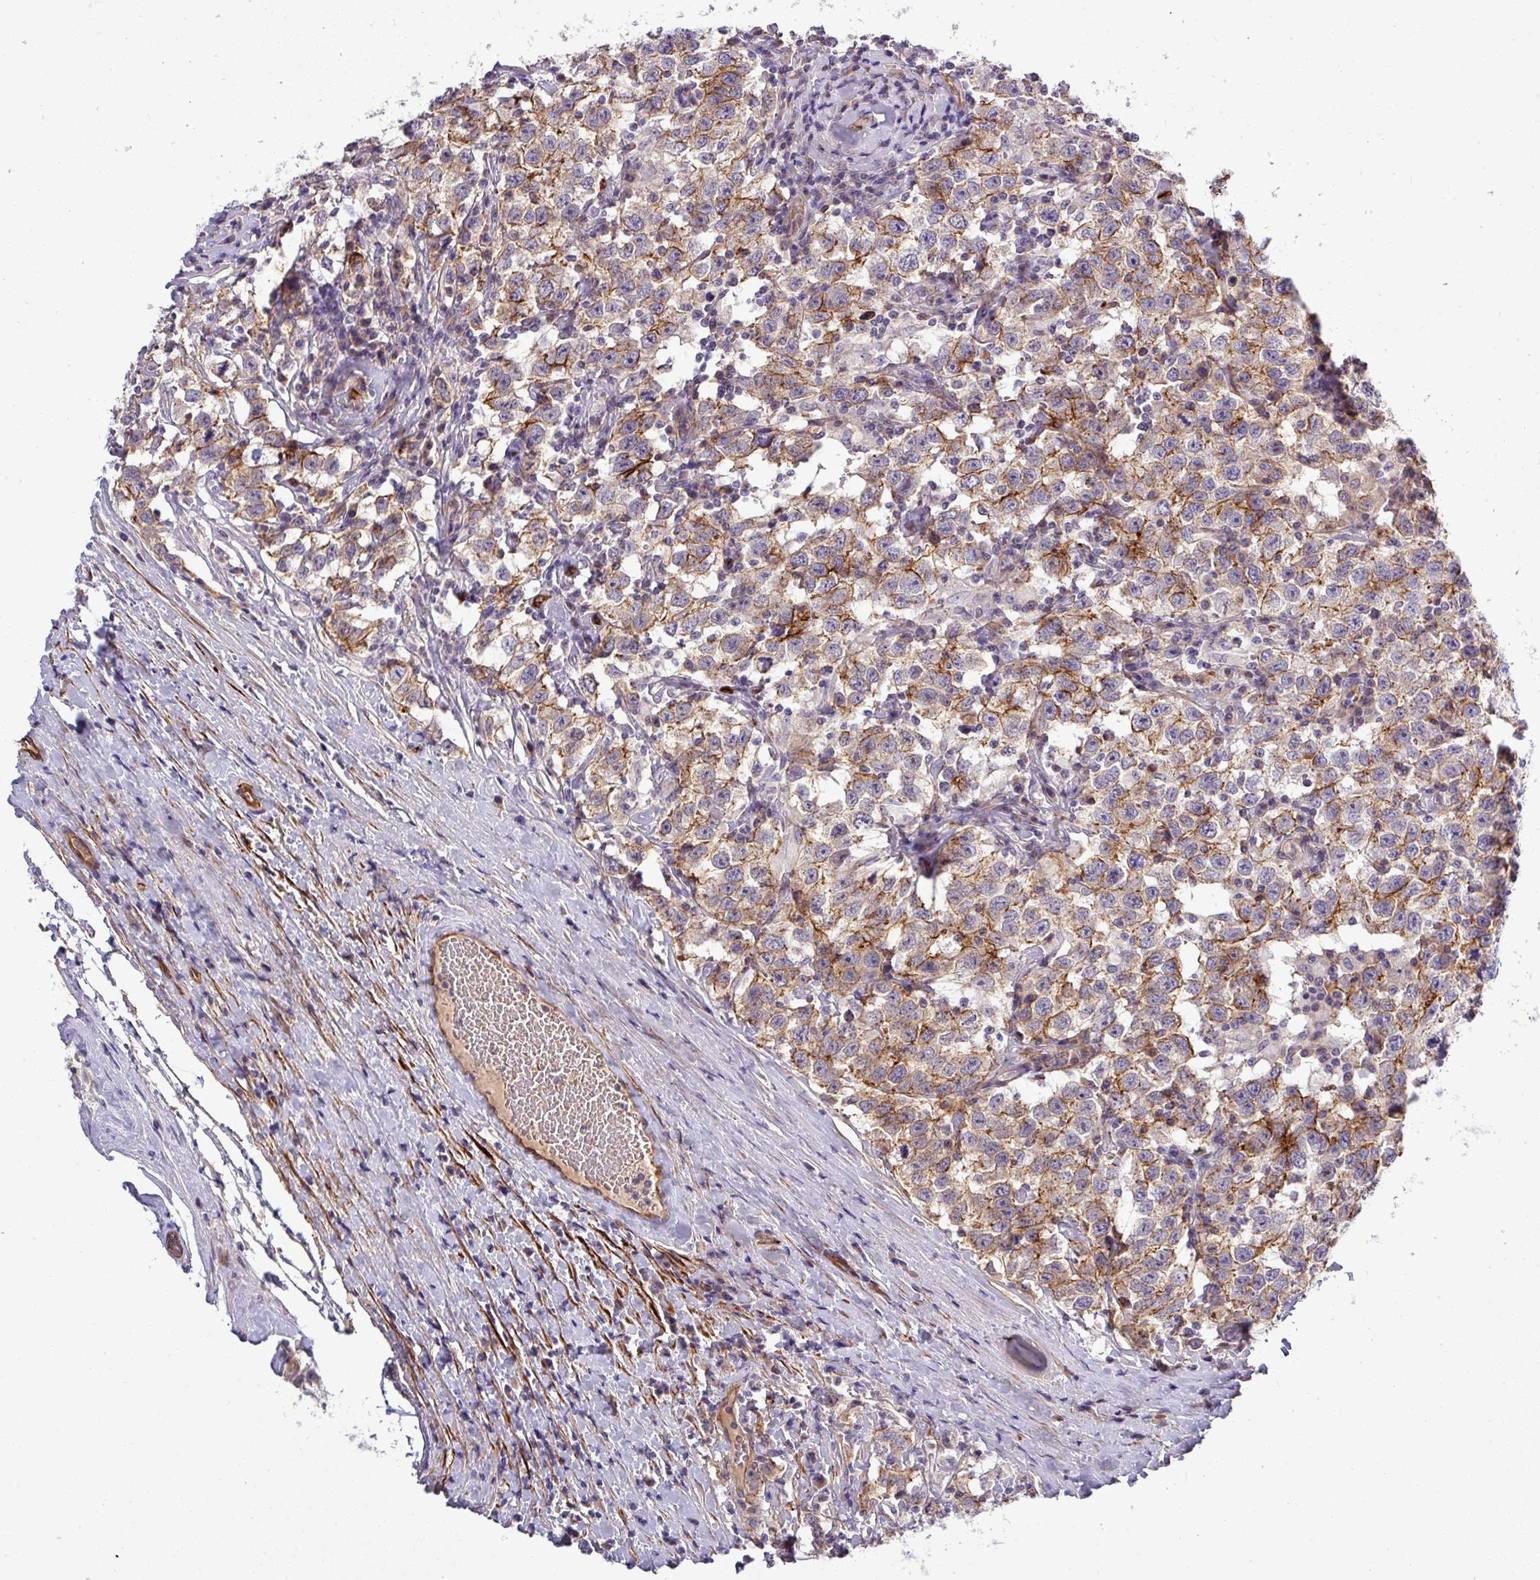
{"staining": {"intensity": "moderate", "quantity": "25%-75%", "location": "cytoplasmic/membranous"}, "tissue": "testis cancer", "cell_type": "Tumor cells", "image_type": "cancer", "snomed": [{"axis": "morphology", "description": "Seminoma, NOS"}, {"axis": "topography", "description": "Testis"}], "caption": "An image of human testis cancer (seminoma) stained for a protein shows moderate cytoplasmic/membranous brown staining in tumor cells. (IHC, brightfield microscopy, high magnification).", "gene": "PARD6A", "patient": {"sex": "male", "age": 41}}